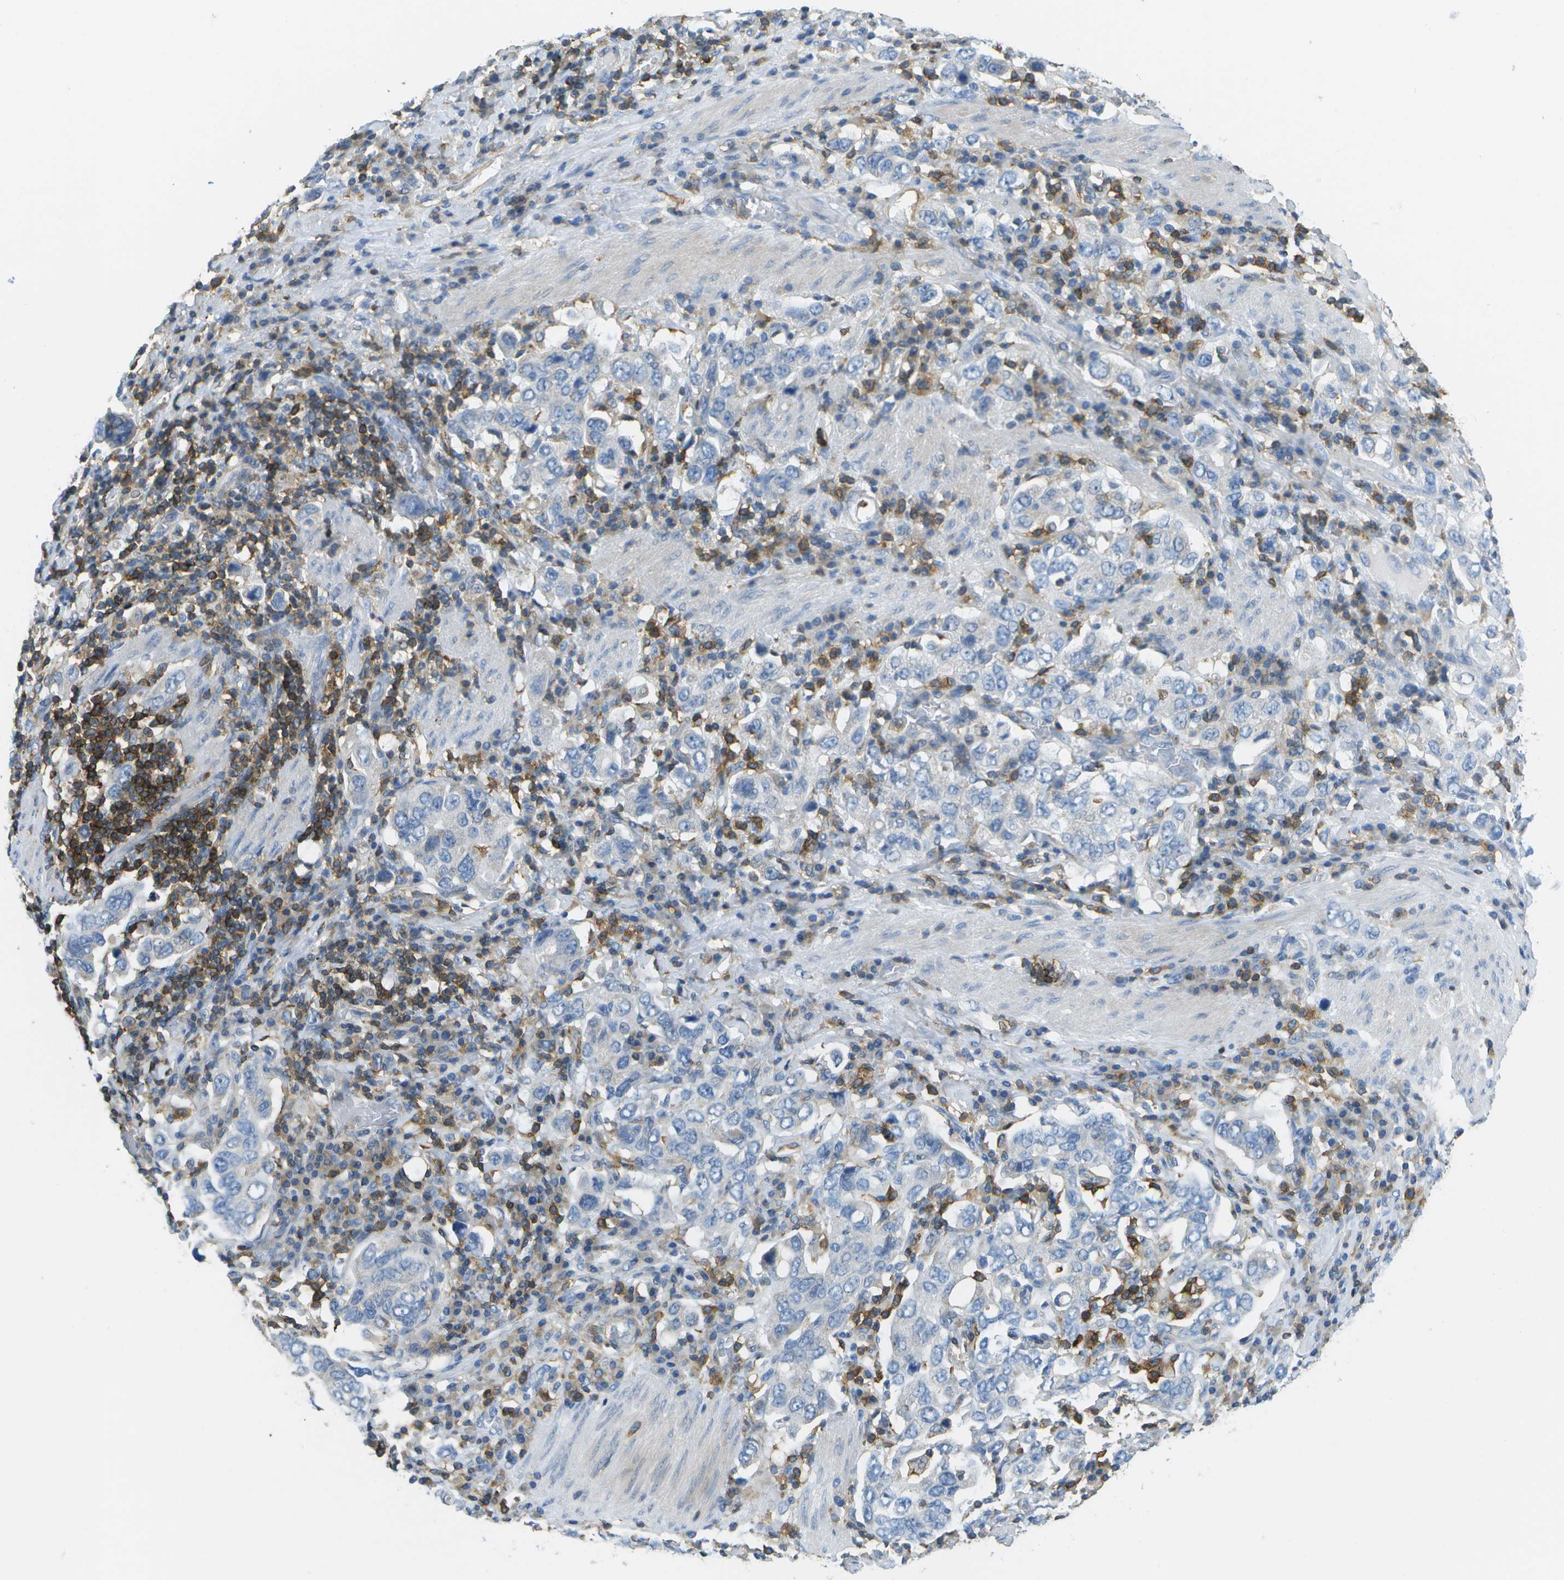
{"staining": {"intensity": "negative", "quantity": "none", "location": "none"}, "tissue": "stomach cancer", "cell_type": "Tumor cells", "image_type": "cancer", "snomed": [{"axis": "morphology", "description": "Adenocarcinoma, NOS"}, {"axis": "topography", "description": "Stomach, upper"}], "caption": "IHC of stomach cancer (adenocarcinoma) exhibits no expression in tumor cells.", "gene": "RCSD1", "patient": {"sex": "male", "age": 62}}